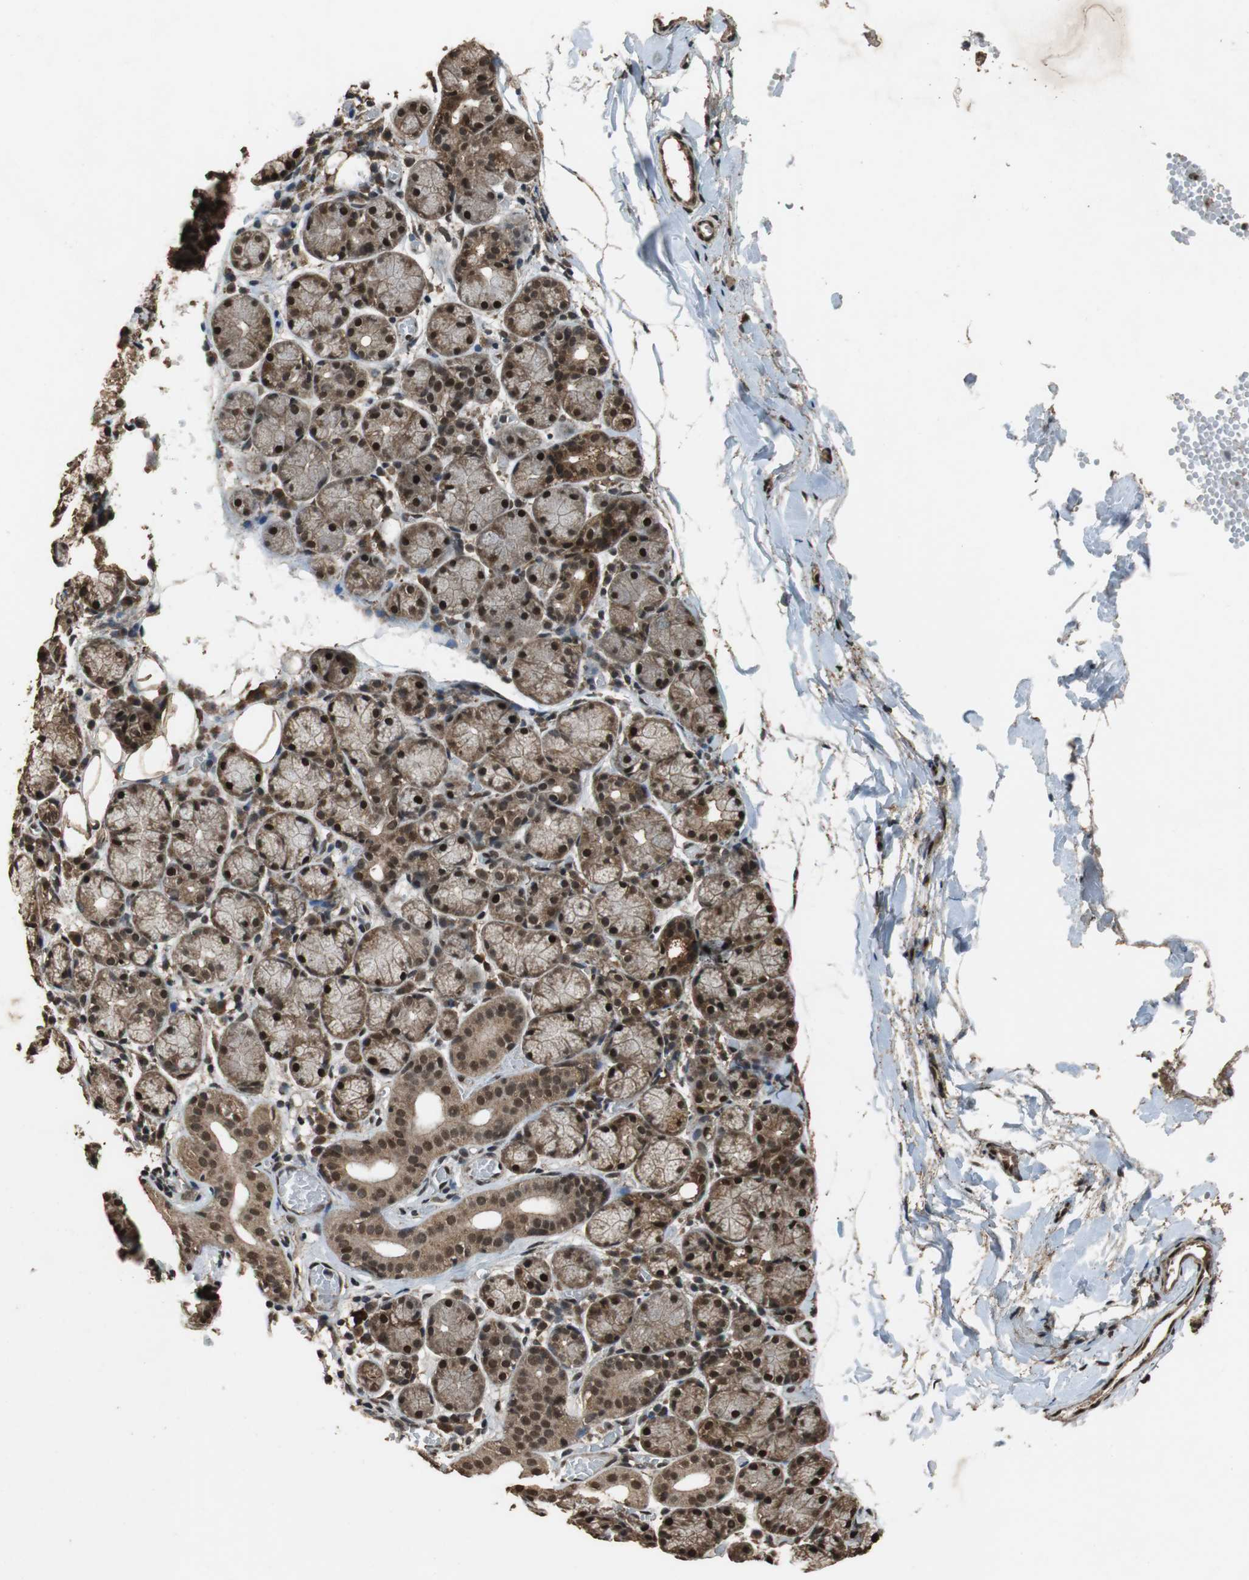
{"staining": {"intensity": "strong", "quantity": ">75%", "location": "cytoplasmic/membranous,nuclear"}, "tissue": "salivary gland", "cell_type": "Glandular cells", "image_type": "normal", "snomed": [{"axis": "morphology", "description": "Normal tissue, NOS"}, {"axis": "topography", "description": "Salivary gland"}], "caption": "The photomicrograph exhibits a brown stain indicating the presence of a protein in the cytoplasmic/membranous,nuclear of glandular cells in salivary gland.", "gene": "ZNF18", "patient": {"sex": "female", "age": 24}}